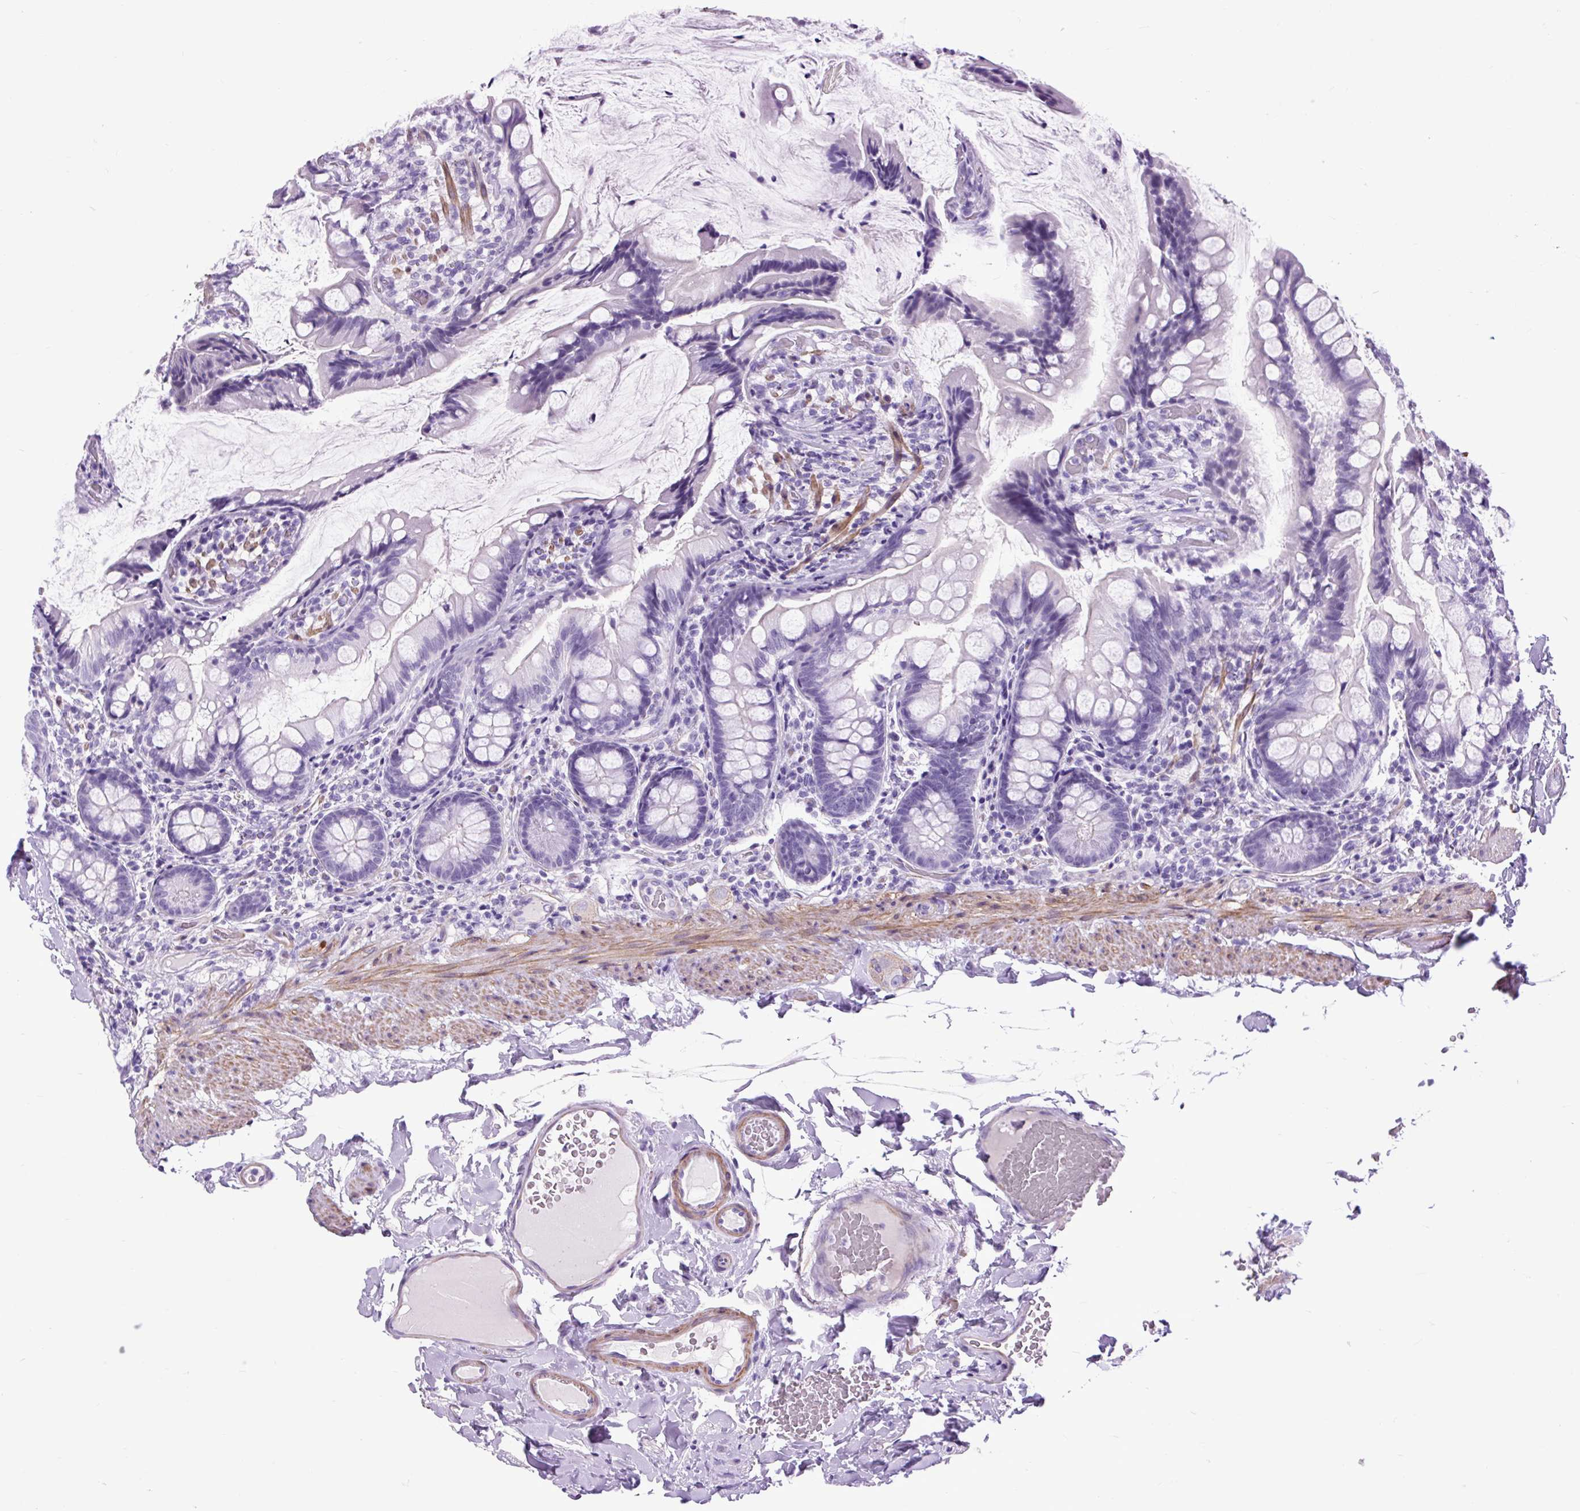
{"staining": {"intensity": "negative", "quantity": "none", "location": "none"}, "tissue": "small intestine", "cell_type": "Glandular cells", "image_type": "normal", "snomed": [{"axis": "morphology", "description": "Normal tissue, NOS"}, {"axis": "topography", "description": "Small intestine"}], "caption": "Immunohistochemistry of normal human small intestine shows no expression in glandular cells.", "gene": "DPP6", "patient": {"sex": "male", "age": 70}}